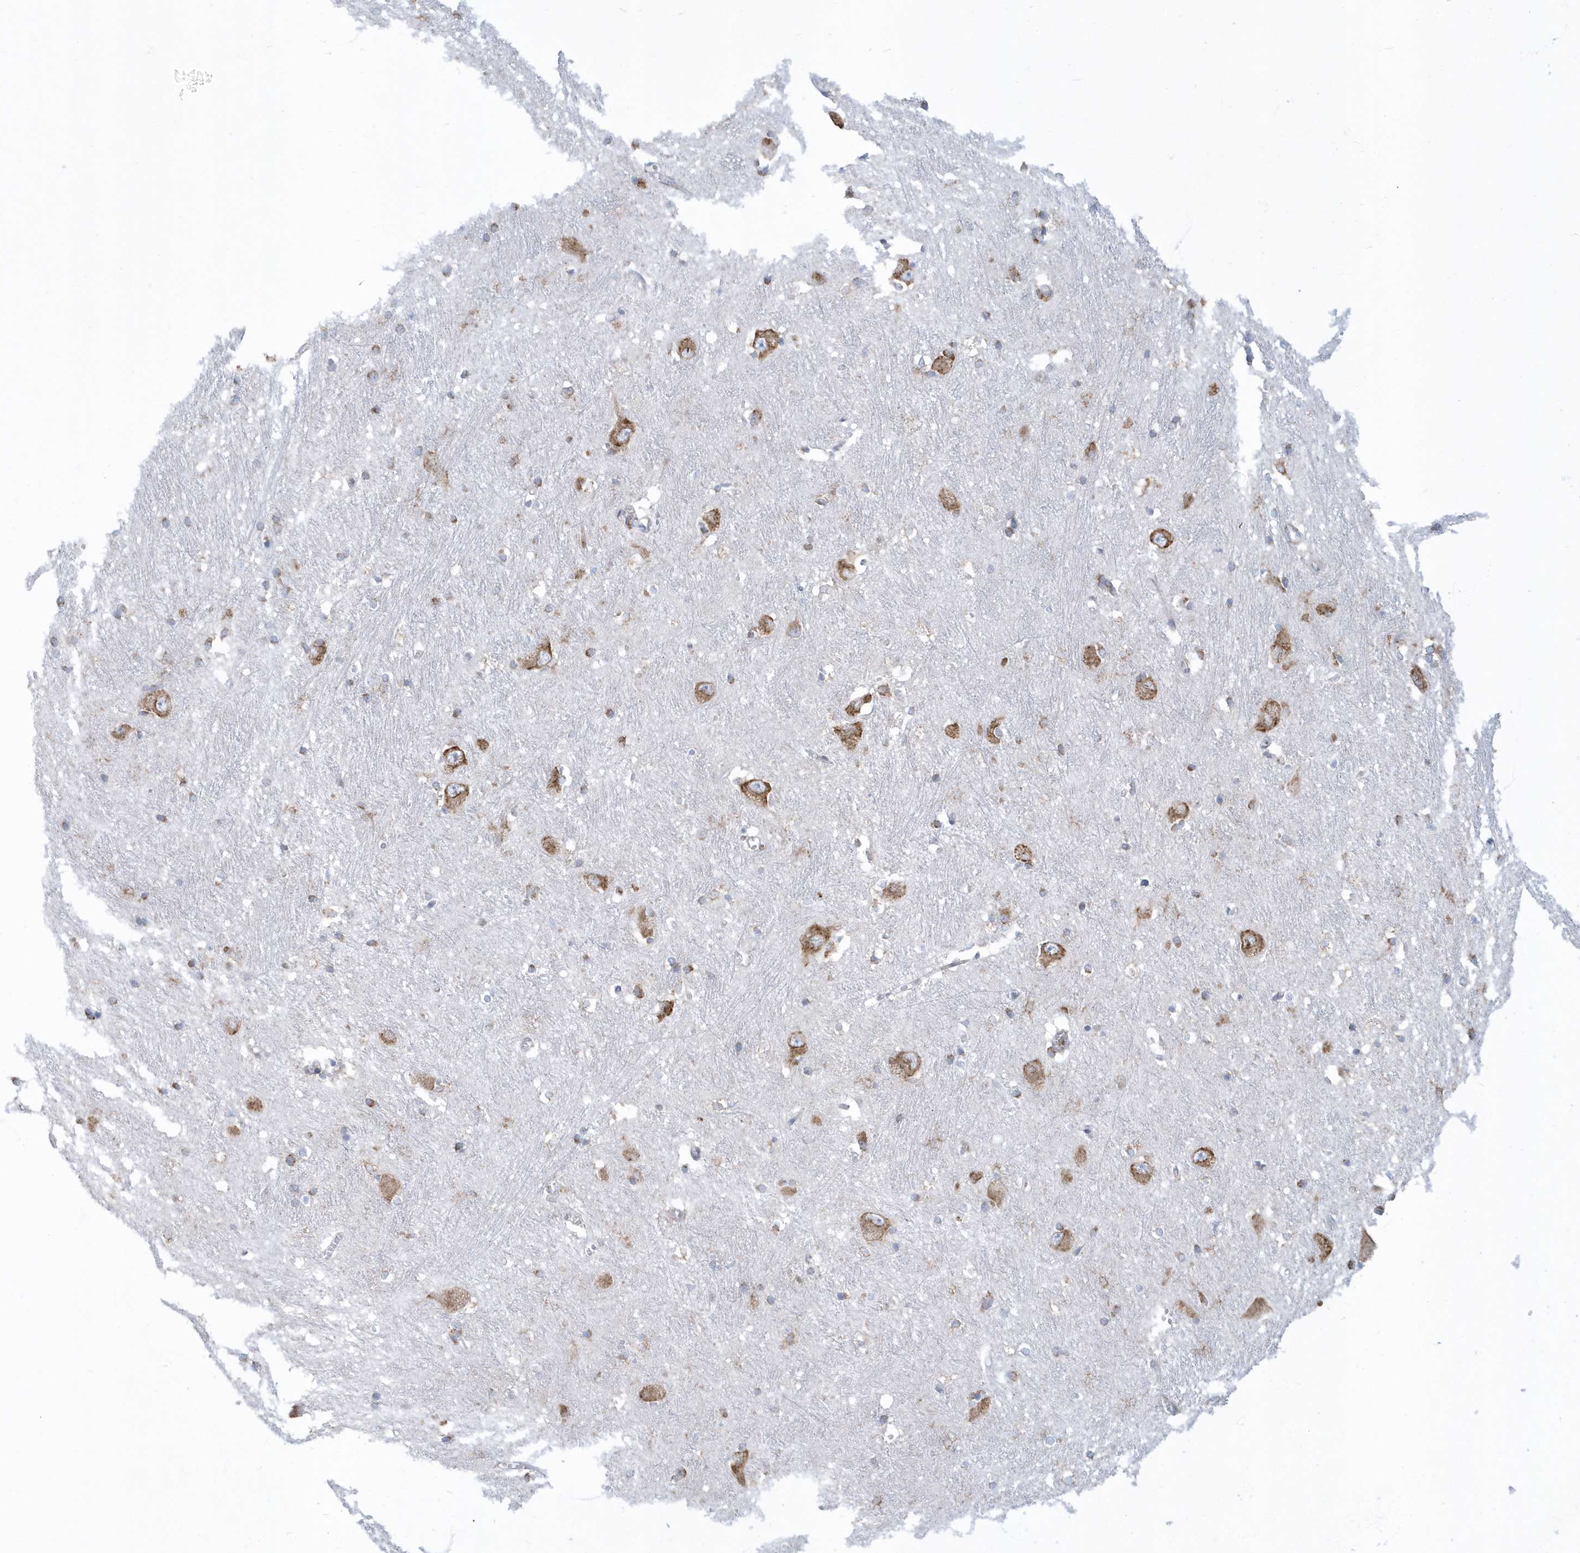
{"staining": {"intensity": "moderate", "quantity": "<25%", "location": "cytoplasmic/membranous"}, "tissue": "caudate", "cell_type": "Glial cells", "image_type": "normal", "snomed": [{"axis": "morphology", "description": "Normal tissue, NOS"}, {"axis": "topography", "description": "Lateral ventricle wall"}], "caption": "Immunohistochemical staining of normal caudate displays moderate cytoplasmic/membranous protein staining in approximately <25% of glial cells.", "gene": "DCAF1", "patient": {"sex": "male", "age": 37}}